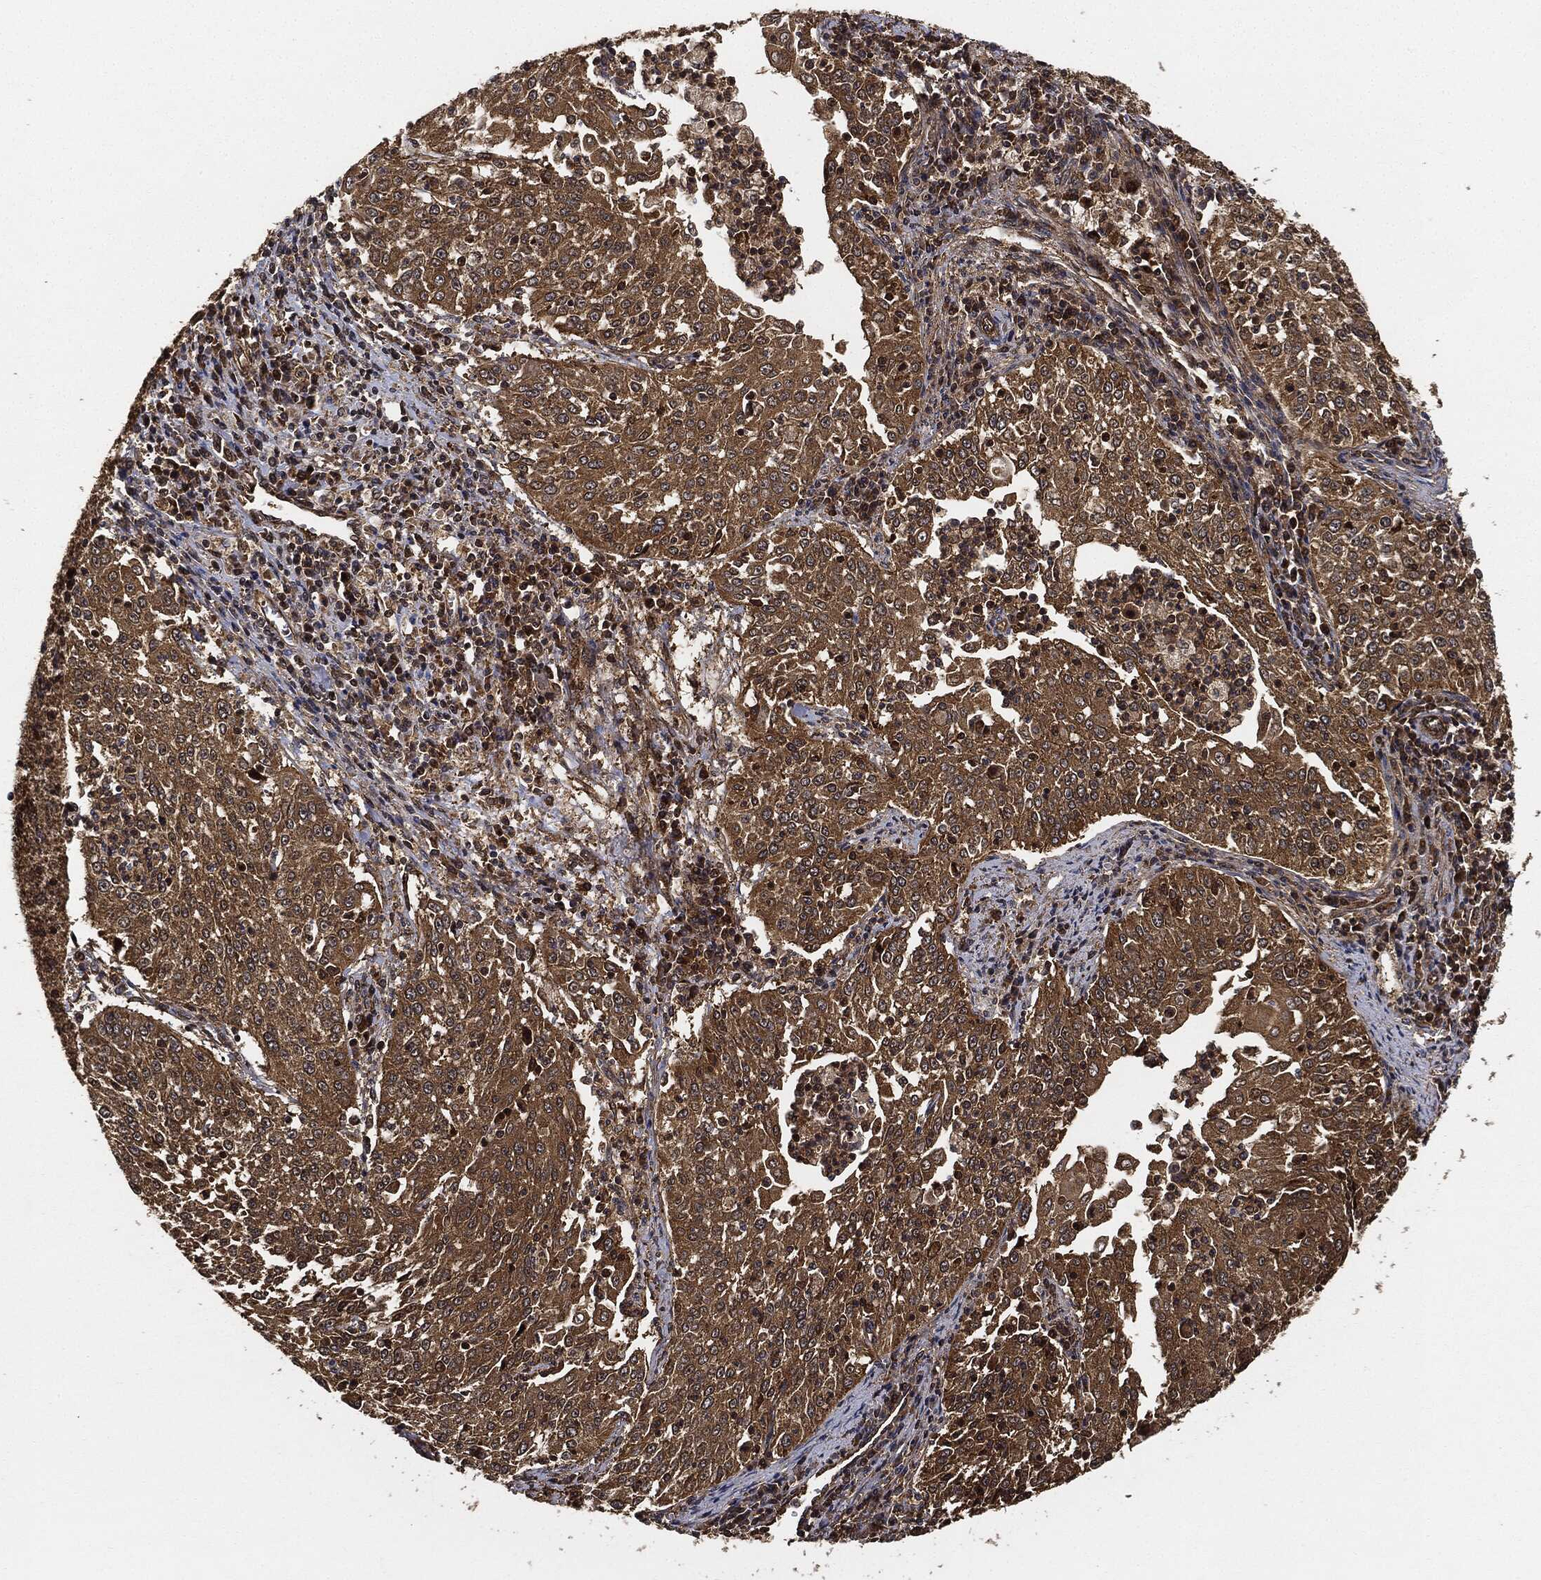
{"staining": {"intensity": "strong", "quantity": ">75%", "location": "cytoplasmic/membranous"}, "tissue": "cervical cancer", "cell_type": "Tumor cells", "image_type": "cancer", "snomed": [{"axis": "morphology", "description": "Squamous cell carcinoma, NOS"}, {"axis": "topography", "description": "Cervix"}], "caption": "Cervical cancer (squamous cell carcinoma) stained for a protein (brown) shows strong cytoplasmic/membranous positive expression in about >75% of tumor cells.", "gene": "CEP290", "patient": {"sex": "female", "age": 41}}